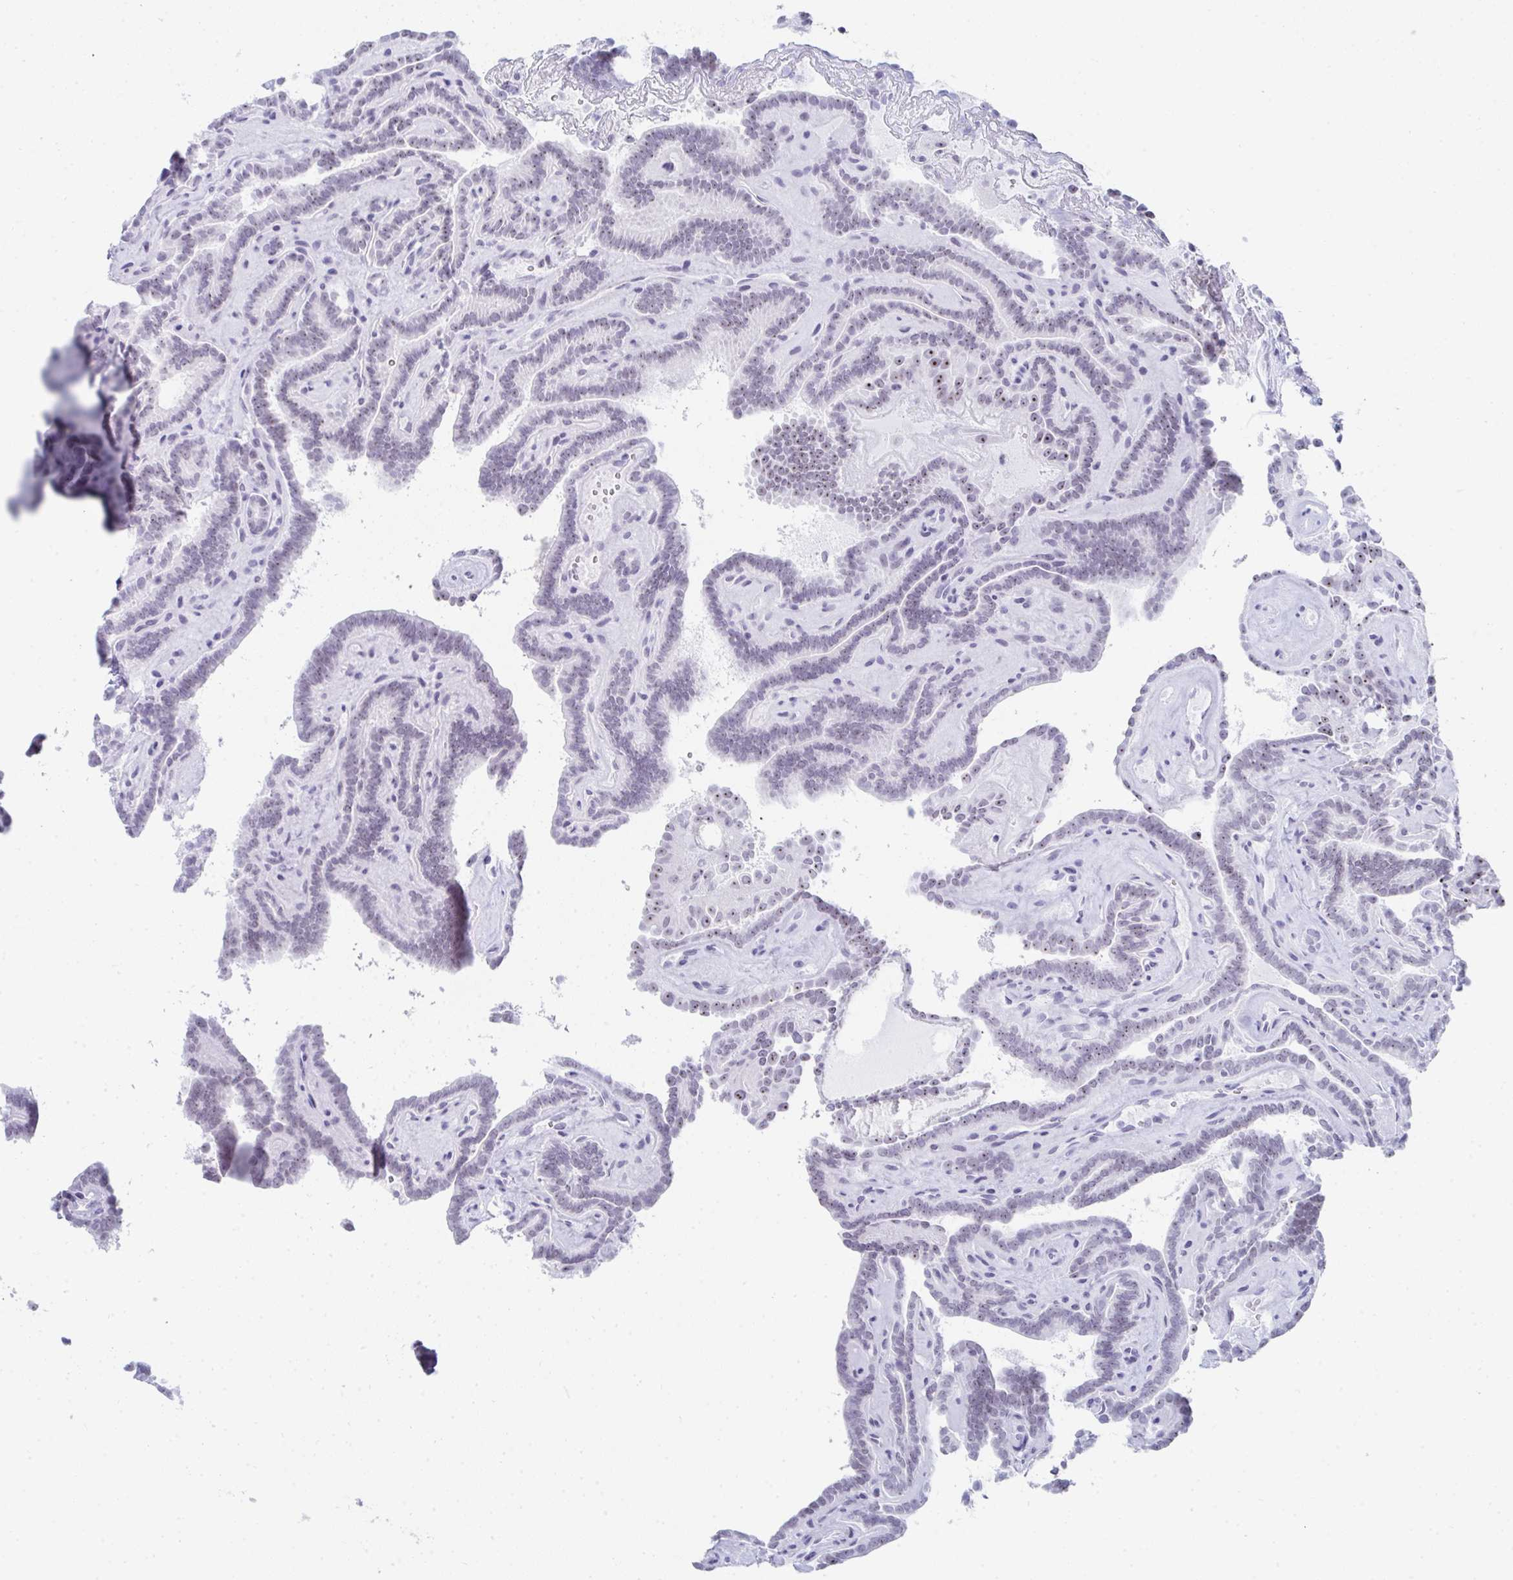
{"staining": {"intensity": "weak", "quantity": "25%-75%", "location": "nuclear"}, "tissue": "thyroid cancer", "cell_type": "Tumor cells", "image_type": "cancer", "snomed": [{"axis": "morphology", "description": "Papillary adenocarcinoma, NOS"}, {"axis": "topography", "description": "Thyroid gland"}], "caption": "Weak nuclear protein staining is seen in approximately 25%-75% of tumor cells in thyroid cancer.", "gene": "NOP10", "patient": {"sex": "female", "age": 21}}